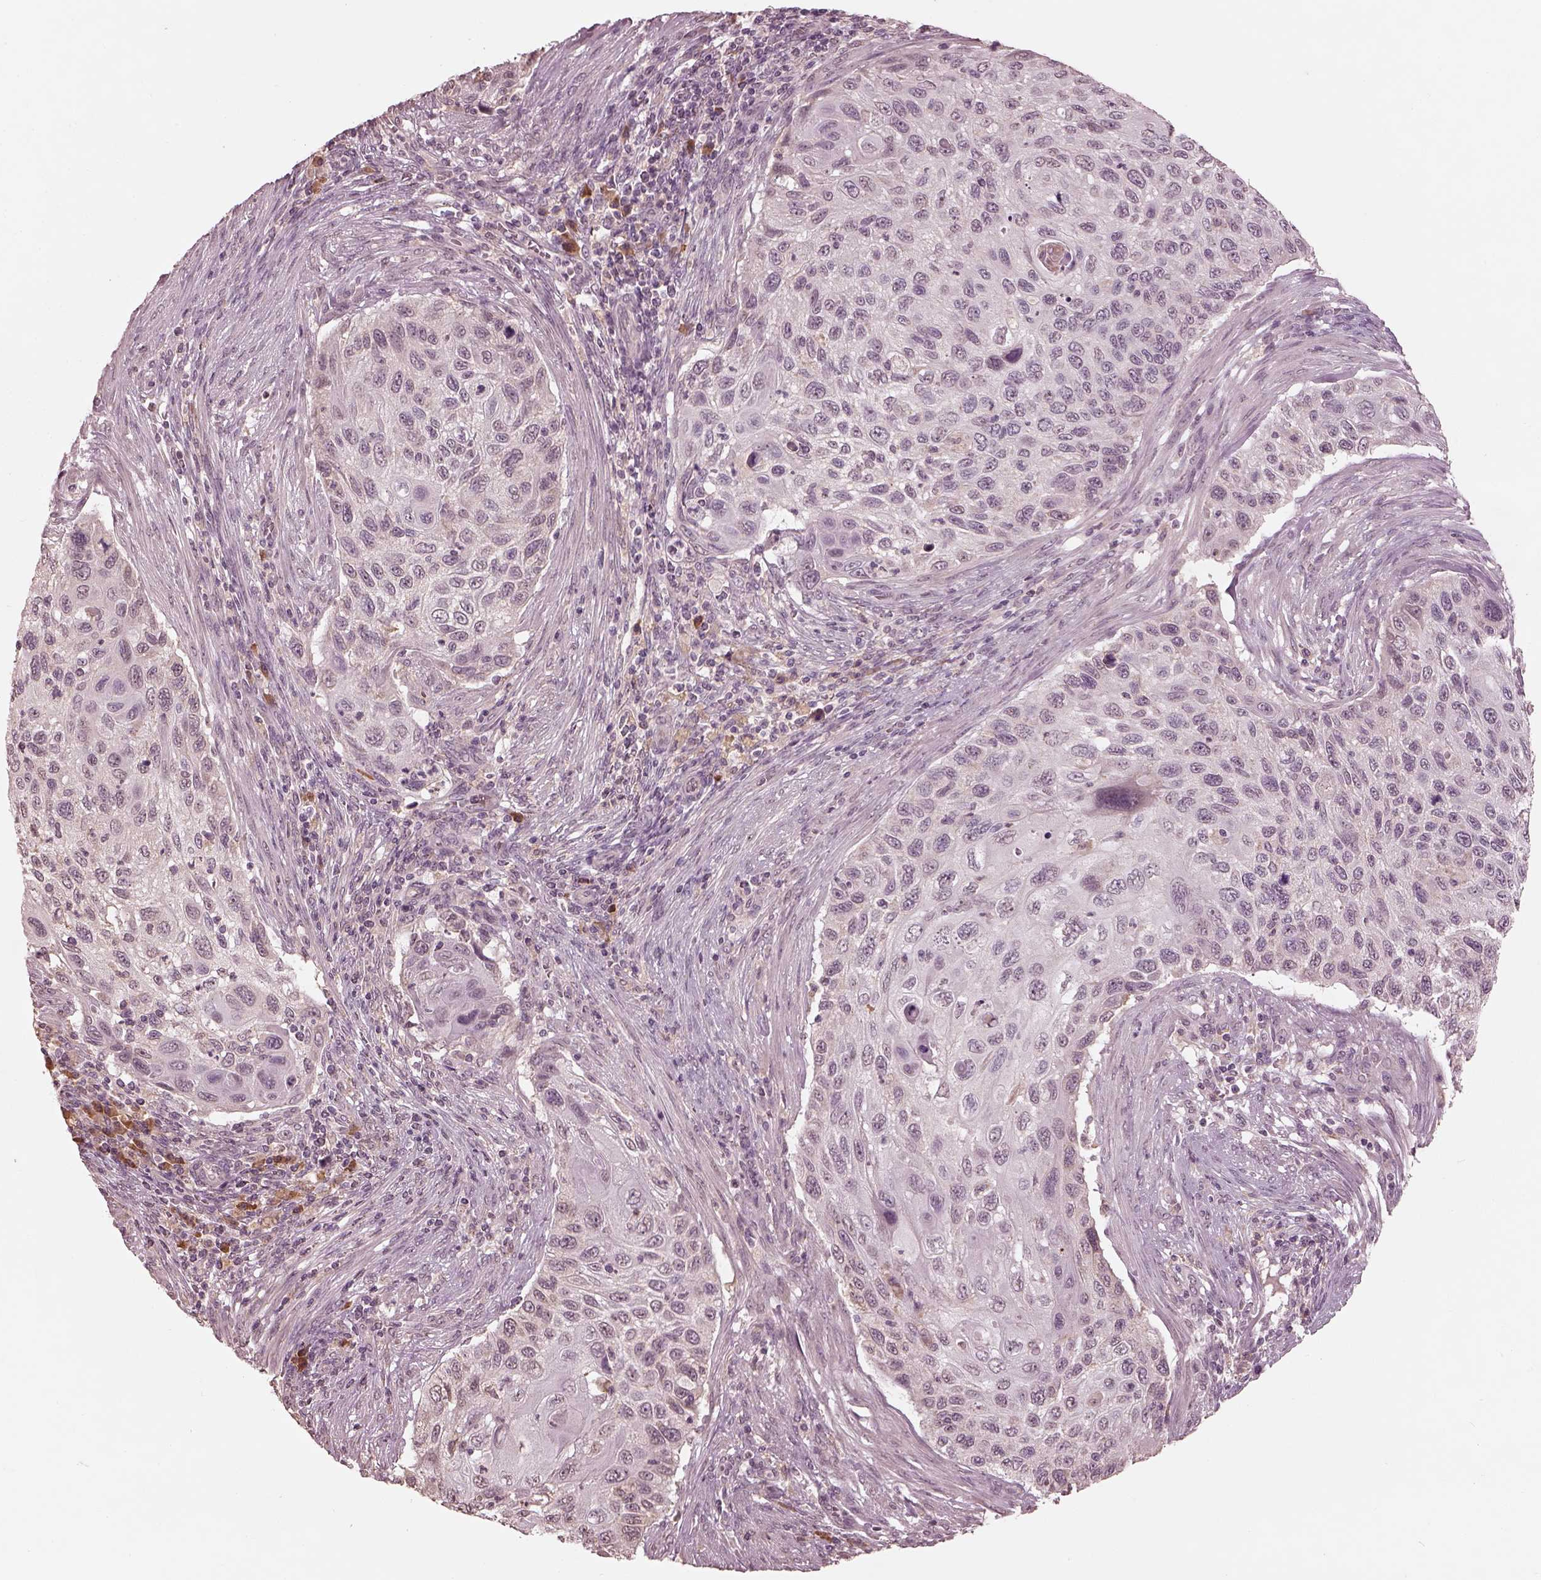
{"staining": {"intensity": "negative", "quantity": "none", "location": "none"}, "tissue": "cervical cancer", "cell_type": "Tumor cells", "image_type": "cancer", "snomed": [{"axis": "morphology", "description": "Squamous cell carcinoma, NOS"}, {"axis": "topography", "description": "Cervix"}], "caption": "Cervical squamous cell carcinoma stained for a protein using IHC shows no staining tumor cells.", "gene": "CALR3", "patient": {"sex": "female", "age": 70}}